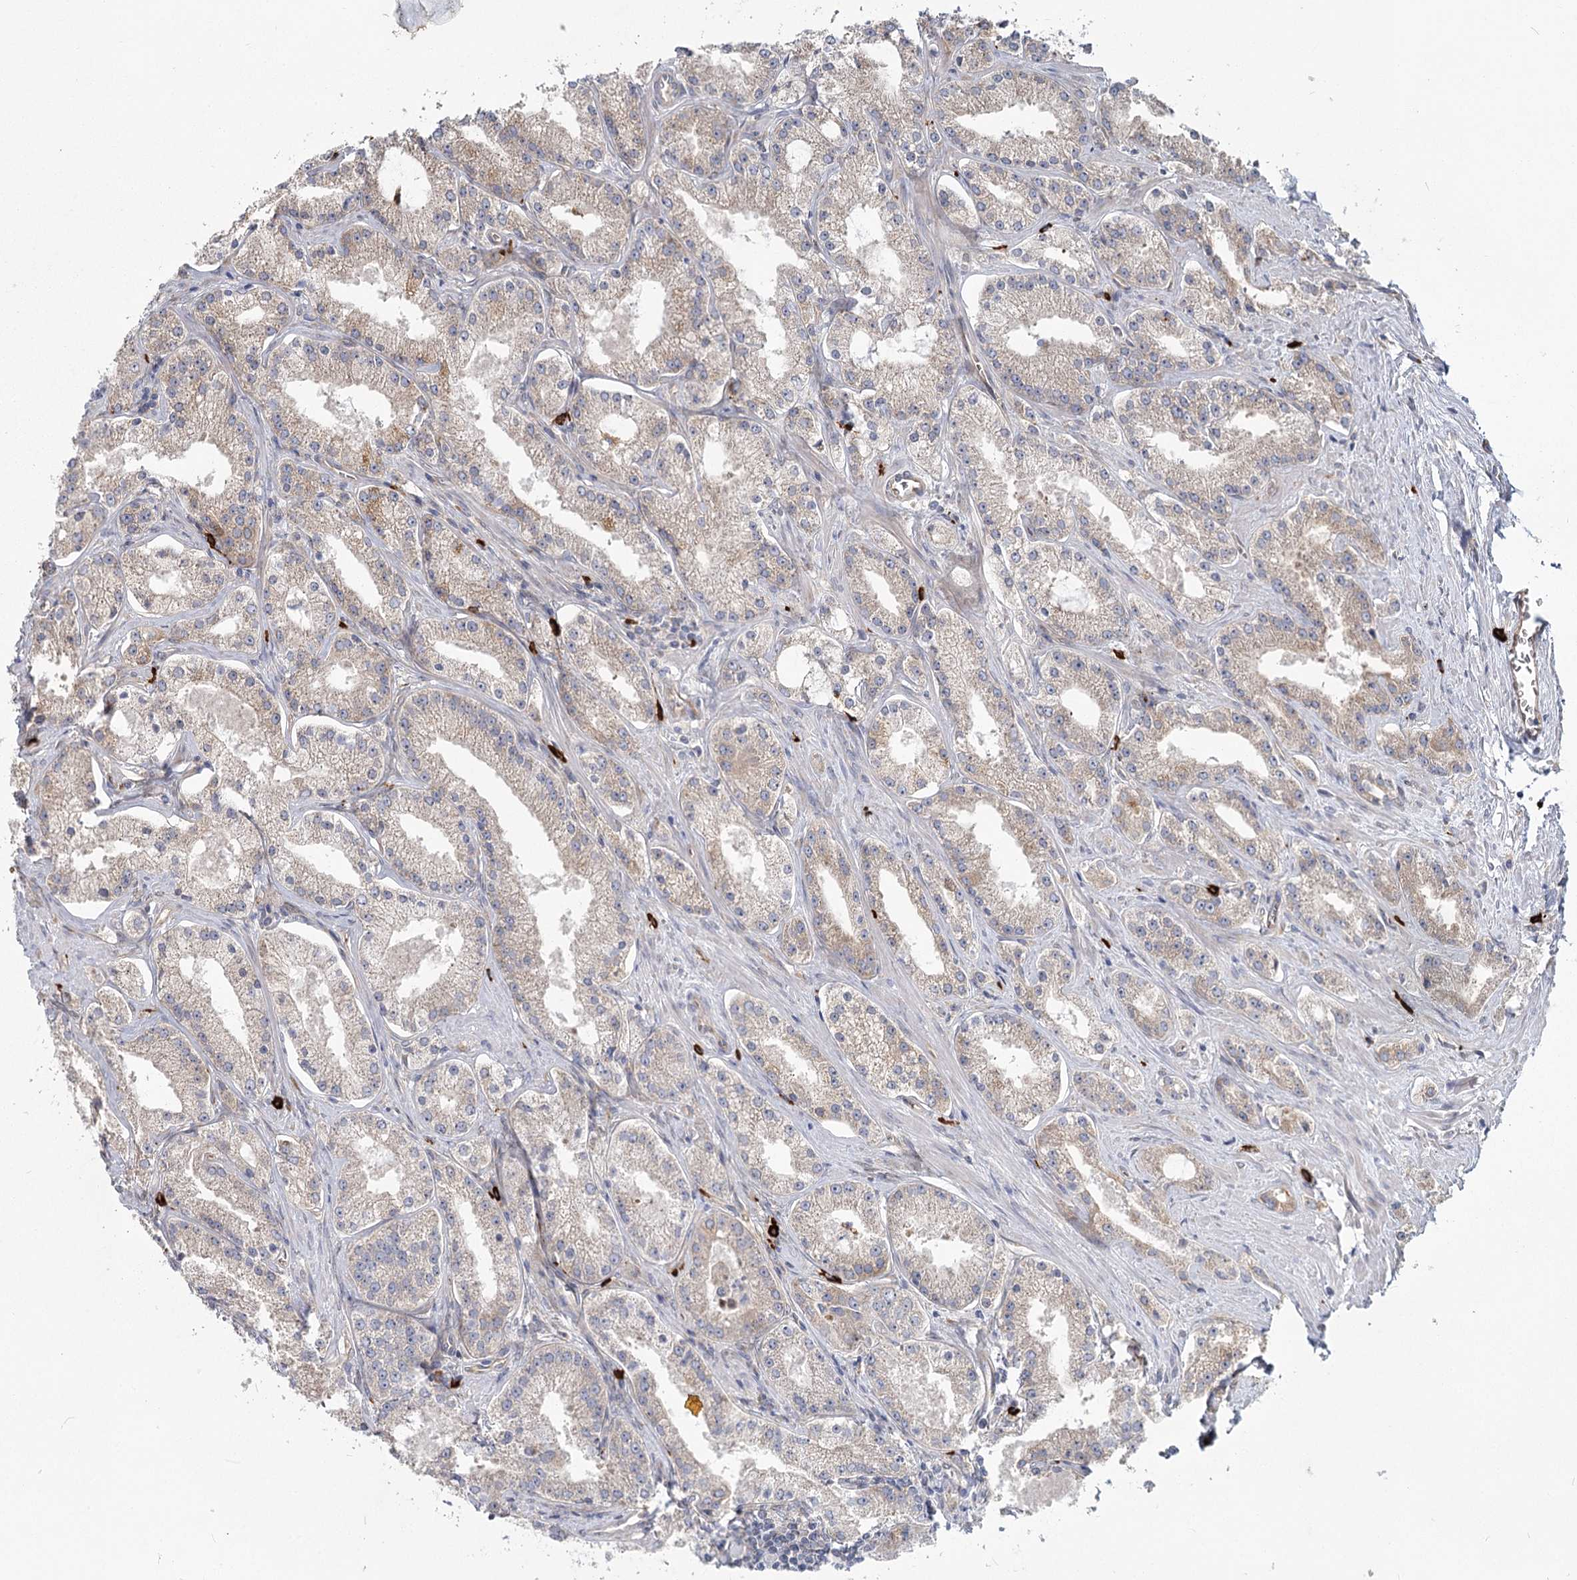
{"staining": {"intensity": "weak", "quantity": "25%-75%", "location": "cytoplasmic/membranous"}, "tissue": "prostate cancer", "cell_type": "Tumor cells", "image_type": "cancer", "snomed": [{"axis": "morphology", "description": "Adenocarcinoma, Low grade"}, {"axis": "topography", "description": "Prostate"}], "caption": "This is a histology image of immunohistochemistry staining of prostate low-grade adenocarcinoma, which shows weak expression in the cytoplasmic/membranous of tumor cells.", "gene": "HARS2", "patient": {"sex": "male", "age": 69}}